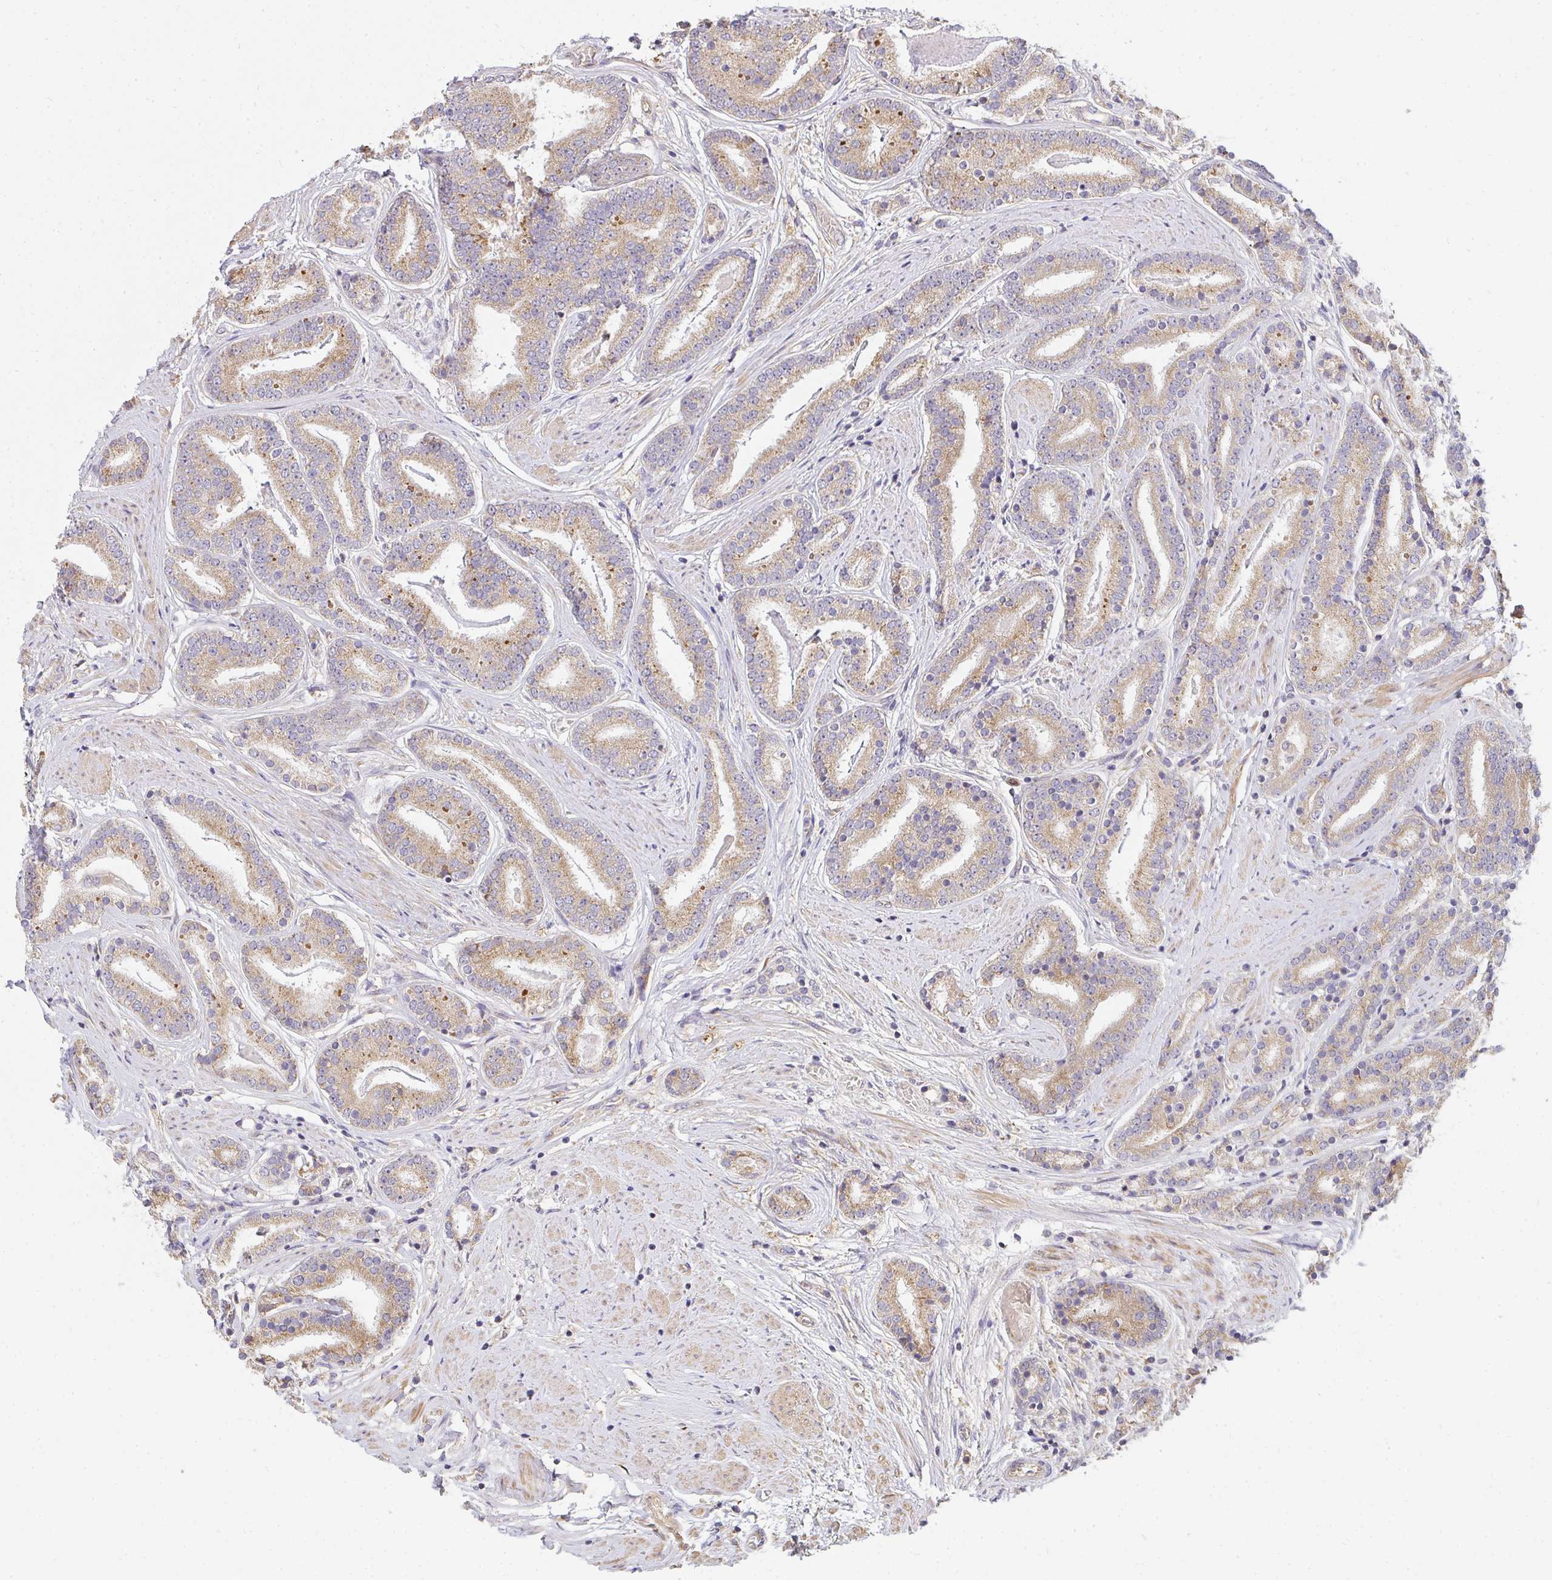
{"staining": {"intensity": "moderate", "quantity": ">75%", "location": "cytoplasmic/membranous"}, "tissue": "prostate cancer", "cell_type": "Tumor cells", "image_type": "cancer", "snomed": [{"axis": "morphology", "description": "Adenocarcinoma, High grade"}, {"axis": "topography", "description": "Prostate"}], "caption": "Immunohistochemistry (IHC) histopathology image of neoplastic tissue: prostate cancer stained using IHC exhibits medium levels of moderate protein expression localized specifically in the cytoplasmic/membranous of tumor cells, appearing as a cytoplasmic/membranous brown color.", "gene": "B4GALT6", "patient": {"sex": "male", "age": 63}}